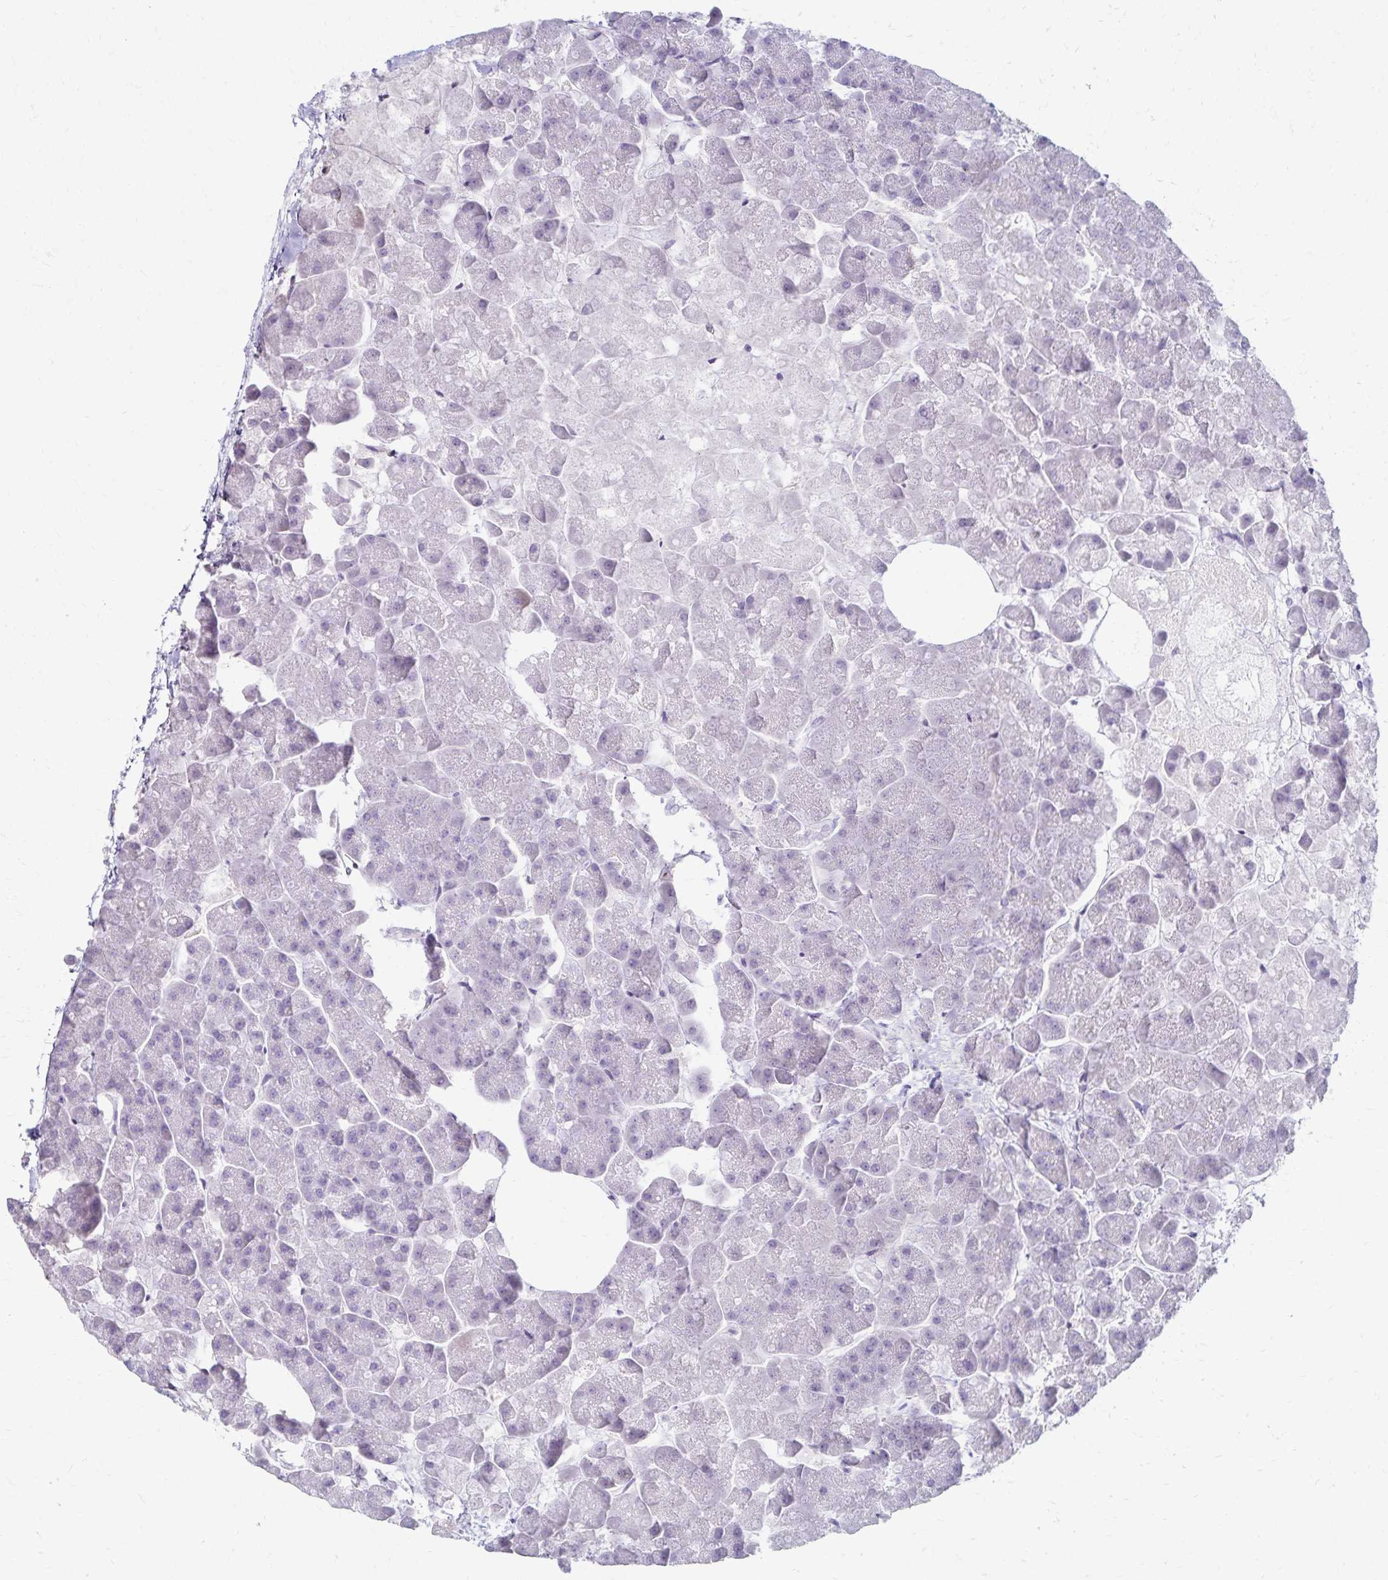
{"staining": {"intensity": "negative", "quantity": "none", "location": "none"}, "tissue": "pancreas", "cell_type": "Exocrine glandular cells", "image_type": "normal", "snomed": [{"axis": "morphology", "description": "Normal tissue, NOS"}, {"axis": "topography", "description": "Pancreas"}, {"axis": "topography", "description": "Peripheral nerve tissue"}], "caption": "Exocrine glandular cells show no significant protein expression in benign pancreas. Nuclei are stained in blue.", "gene": "KISS1", "patient": {"sex": "male", "age": 54}}